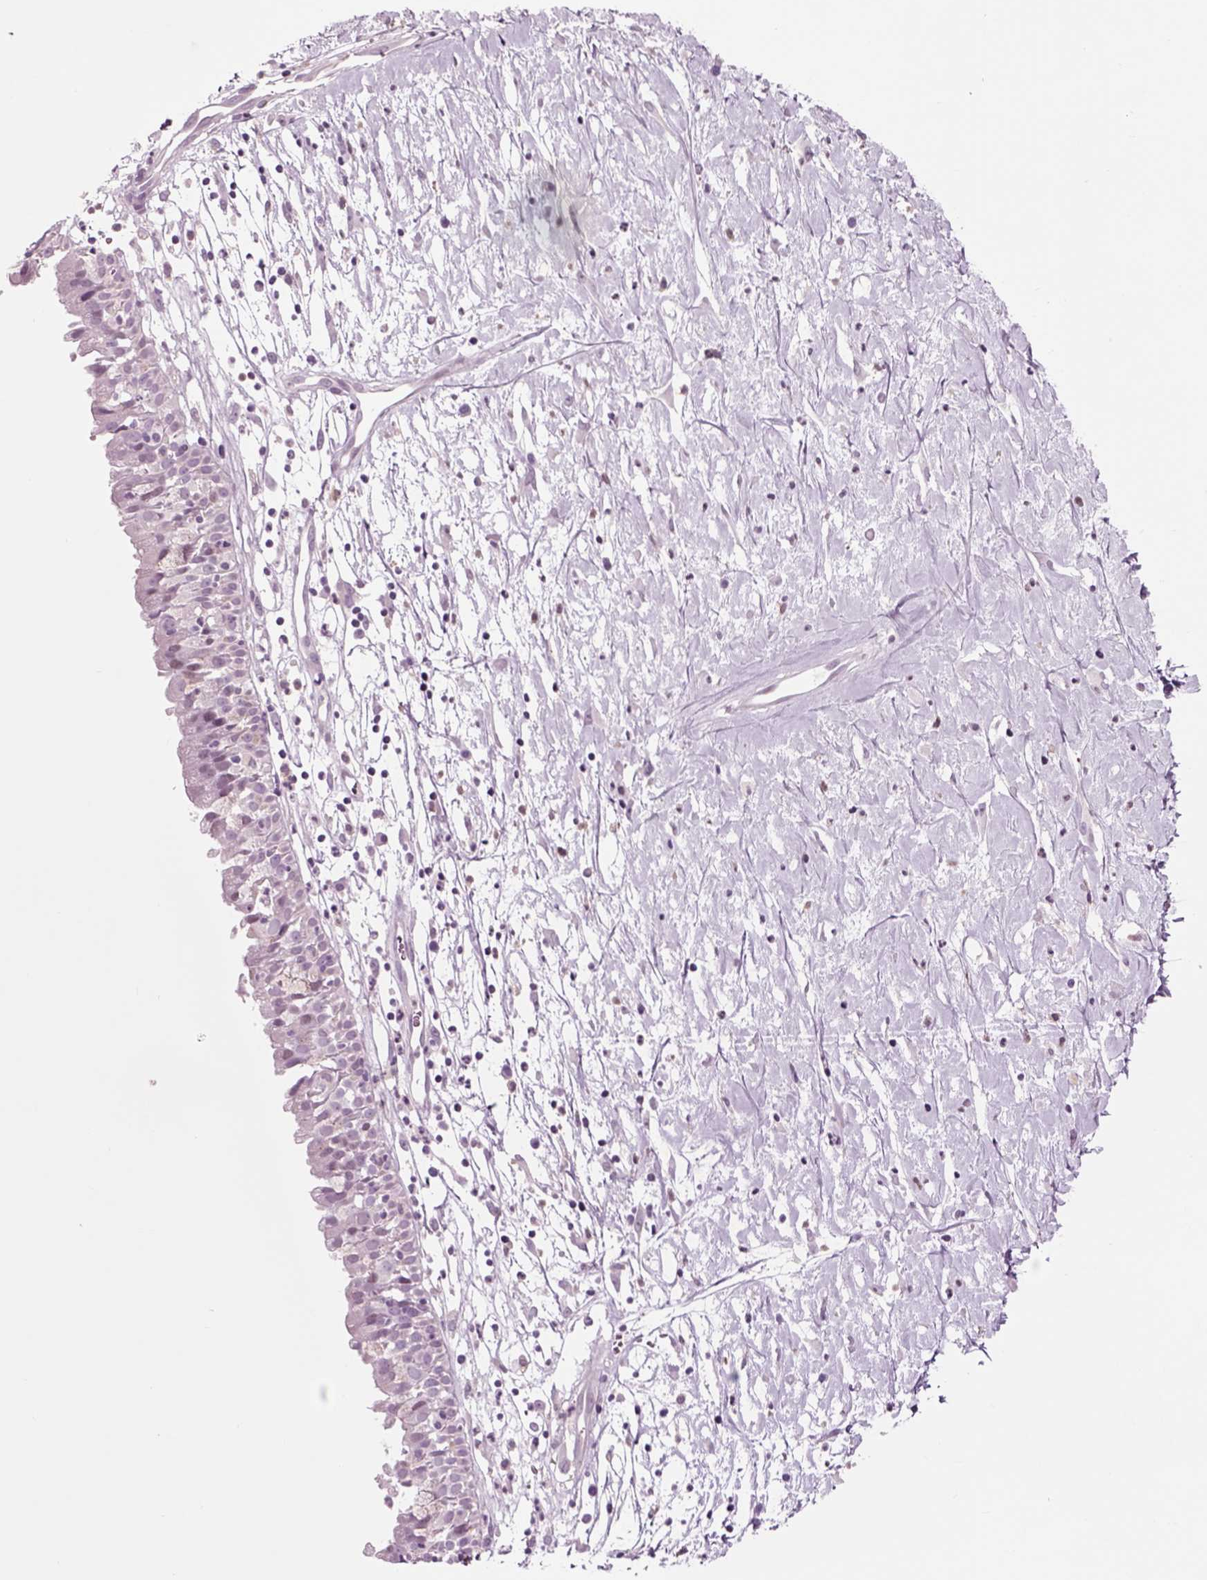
{"staining": {"intensity": "negative", "quantity": "none", "location": "none"}, "tissue": "nasopharynx", "cell_type": "Respiratory epithelial cells", "image_type": "normal", "snomed": [{"axis": "morphology", "description": "Normal tissue, NOS"}, {"axis": "topography", "description": "Nasopharynx"}], "caption": "Immunohistochemistry image of normal nasopharynx stained for a protein (brown), which reveals no positivity in respiratory epithelial cells. The staining was performed using DAB to visualize the protein expression in brown, while the nuclei were stained in blue with hematoxylin (Magnification: 20x).", "gene": "CHGB", "patient": {"sex": "male", "age": 9}}